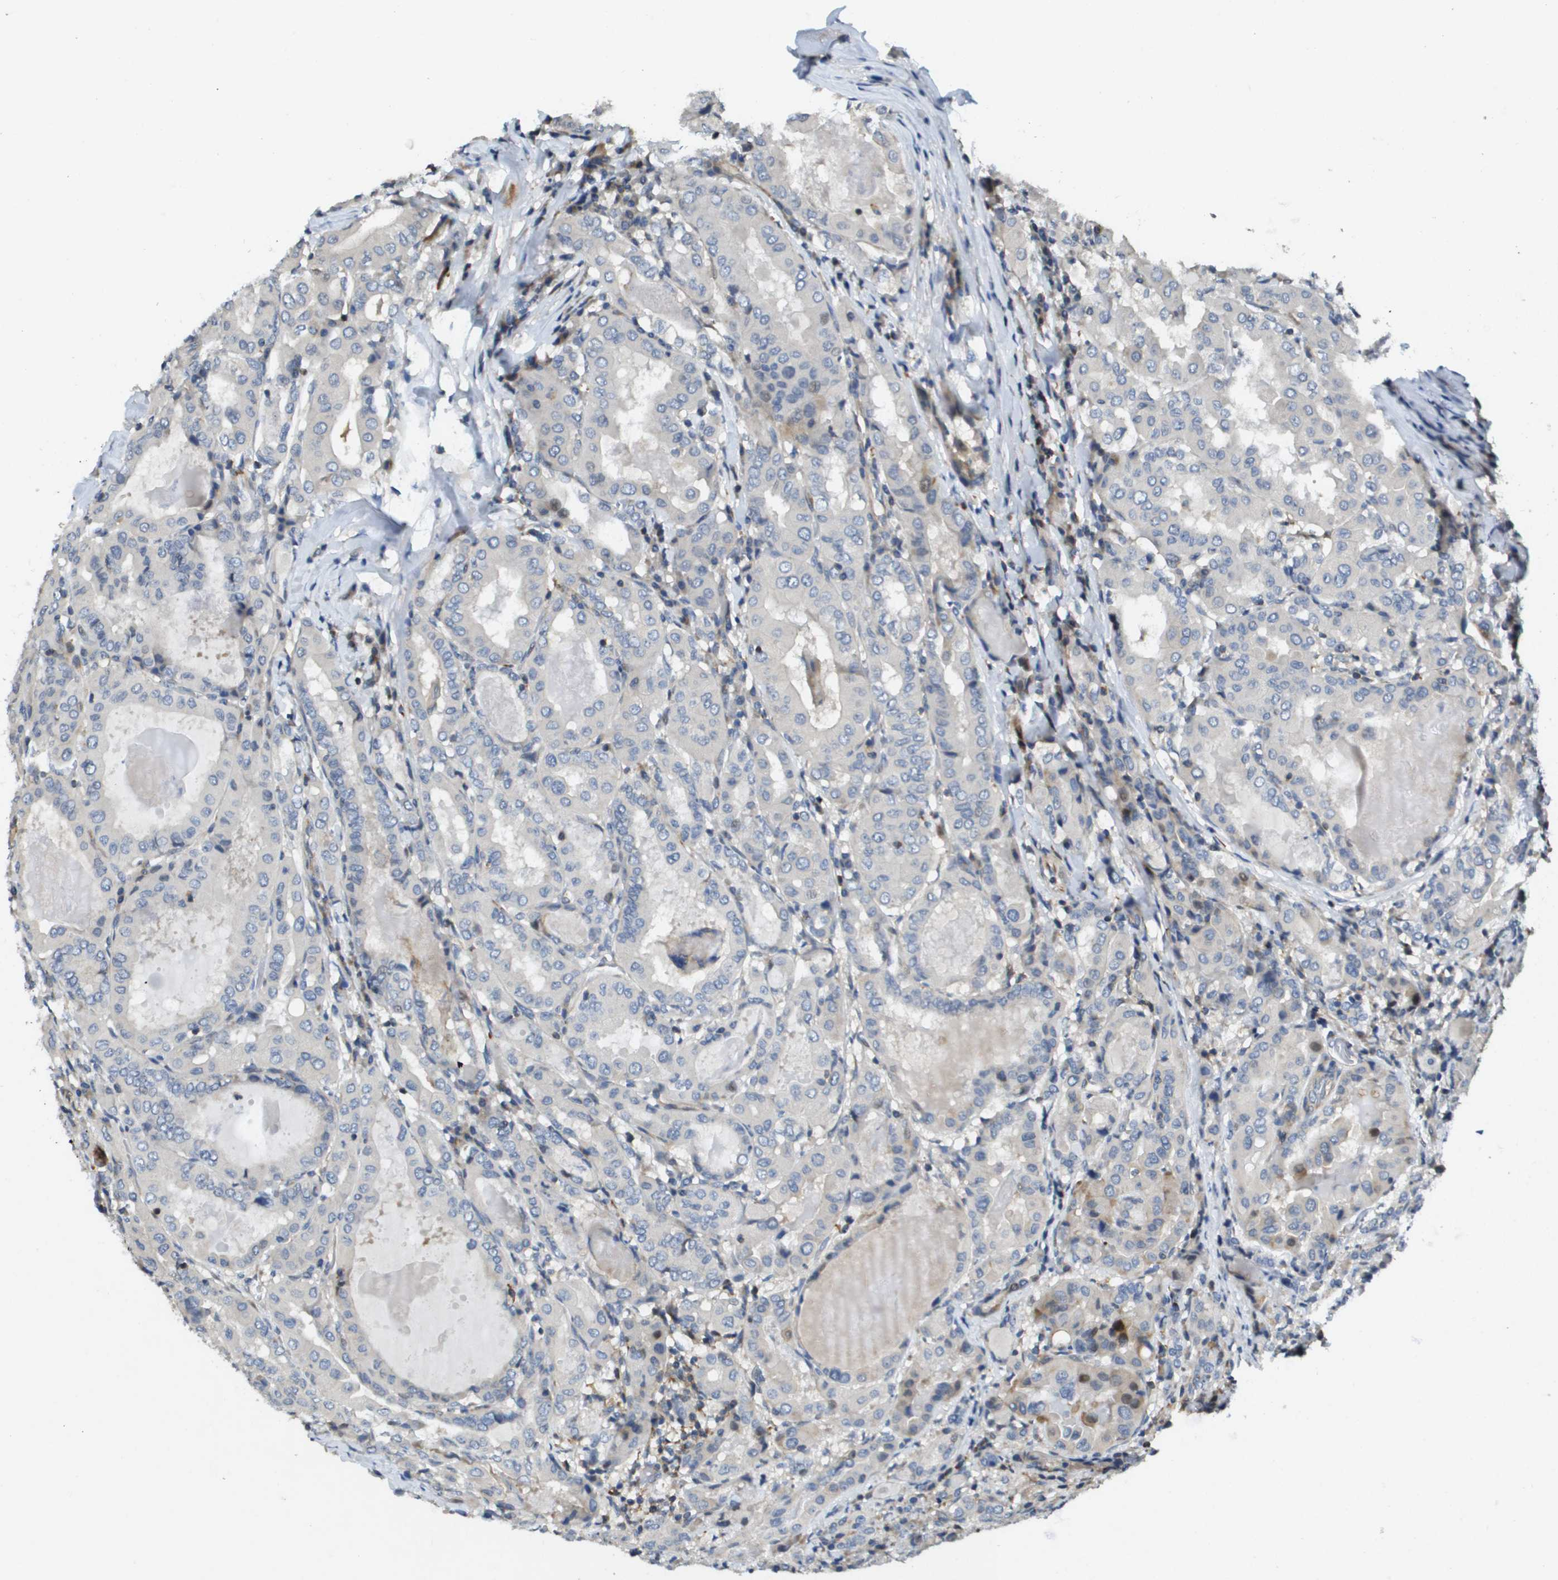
{"staining": {"intensity": "negative", "quantity": "none", "location": "none"}, "tissue": "thyroid cancer", "cell_type": "Tumor cells", "image_type": "cancer", "snomed": [{"axis": "morphology", "description": "Papillary adenocarcinoma, NOS"}, {"axis": "topography", "description": "Thyroid gland"}], "caption": "DAB immunohistochemical staining of thyroid cancer (papillary adenocarcinoma) reveals no significant staining in tumor cells. Nuclei are stained in blue.", "gene": "SCN4B", "patient": {"sex": "female", "age": 42}}